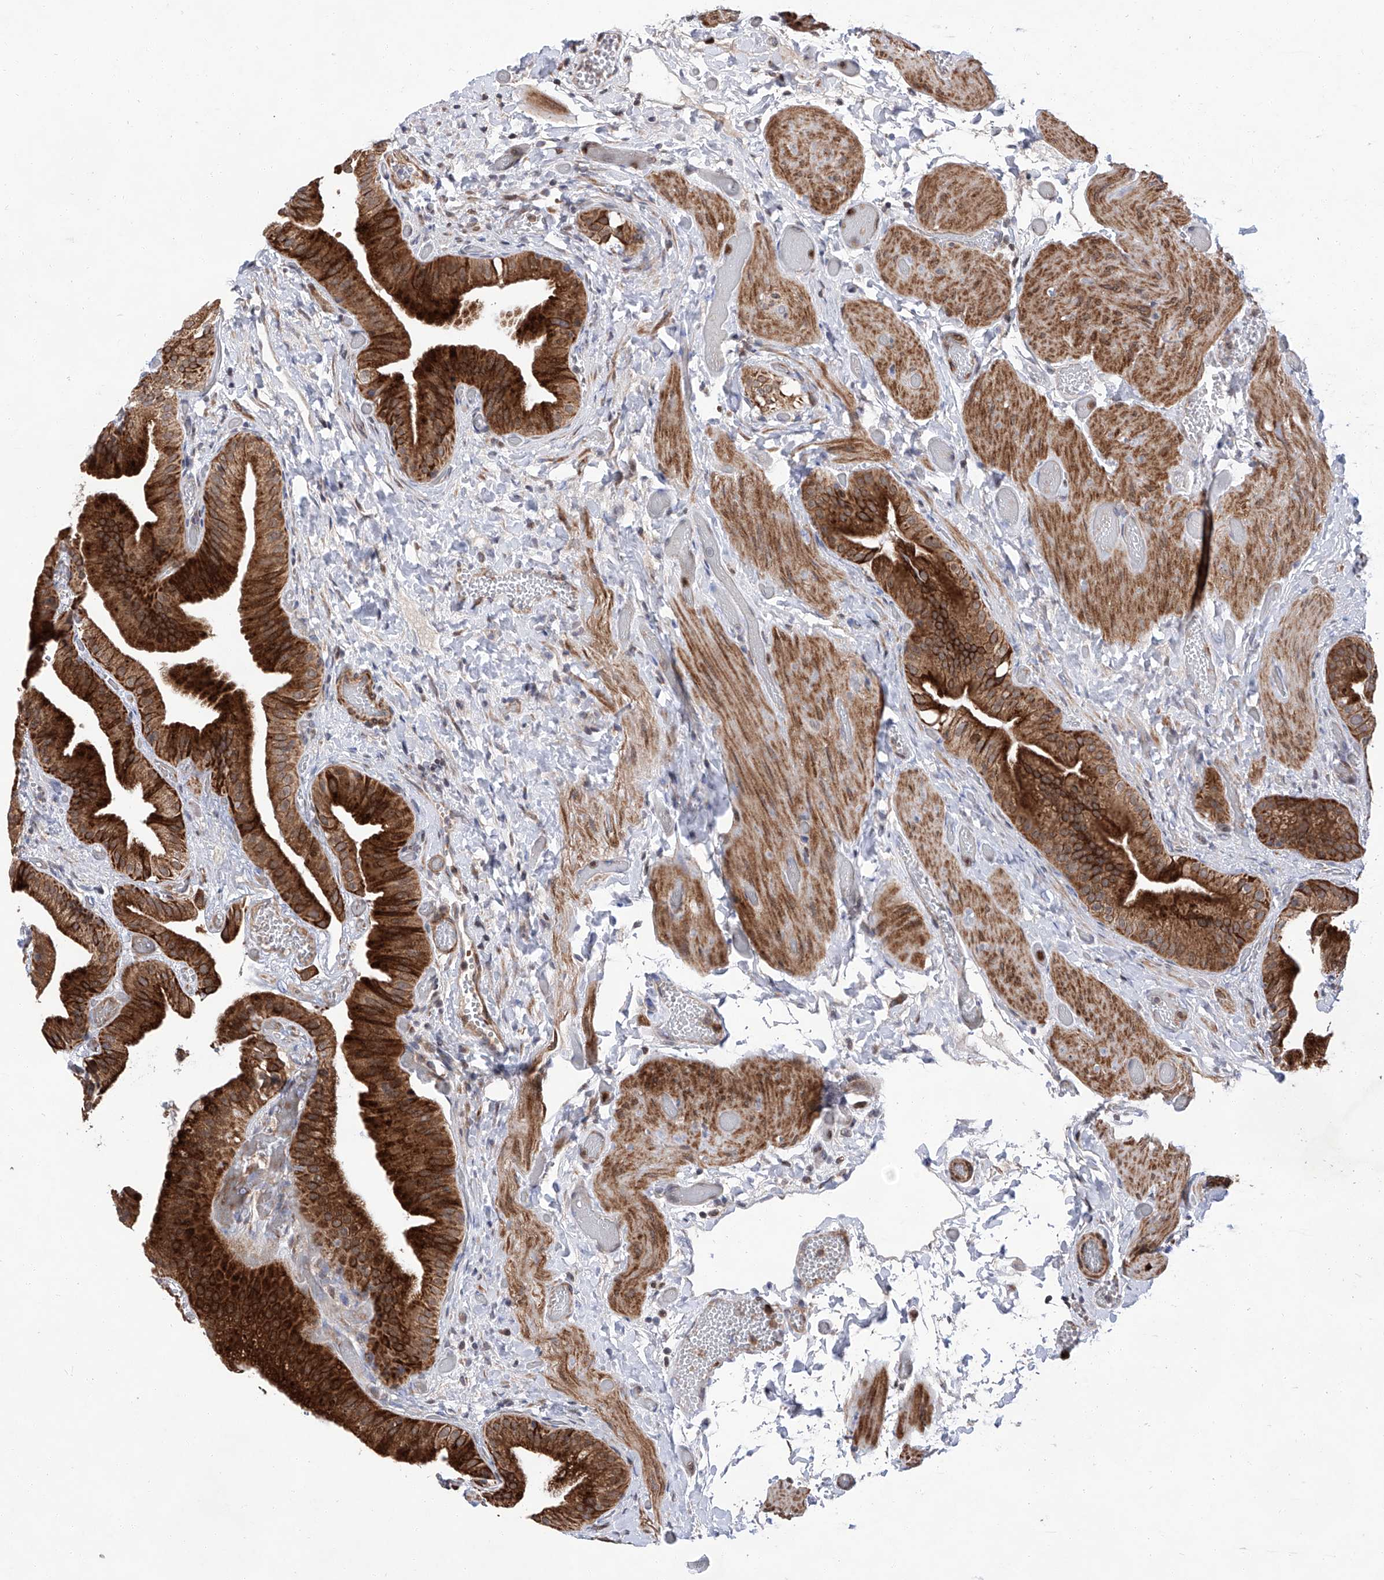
{"staining": {"intensity": "strong", "quantity": ">75%", "location": "cytoplasmic/membranous"}, "tissue": "gallbladder", "cell_type": "Glandular cells", "image_type": "normal", "snomed": [{"axis": "morphology", "description": "Normal tissue, NOS"}, {"axis": "topography", "description": "Gallbladder"}], "caption": "Immunohistochemical staining of benign gallbladder shows strong cytoplasmic/membranous protein positivity in about >75% of glandular cells.", "gene": "FARP2", "patient": {"sex": "female", "age": 64}}